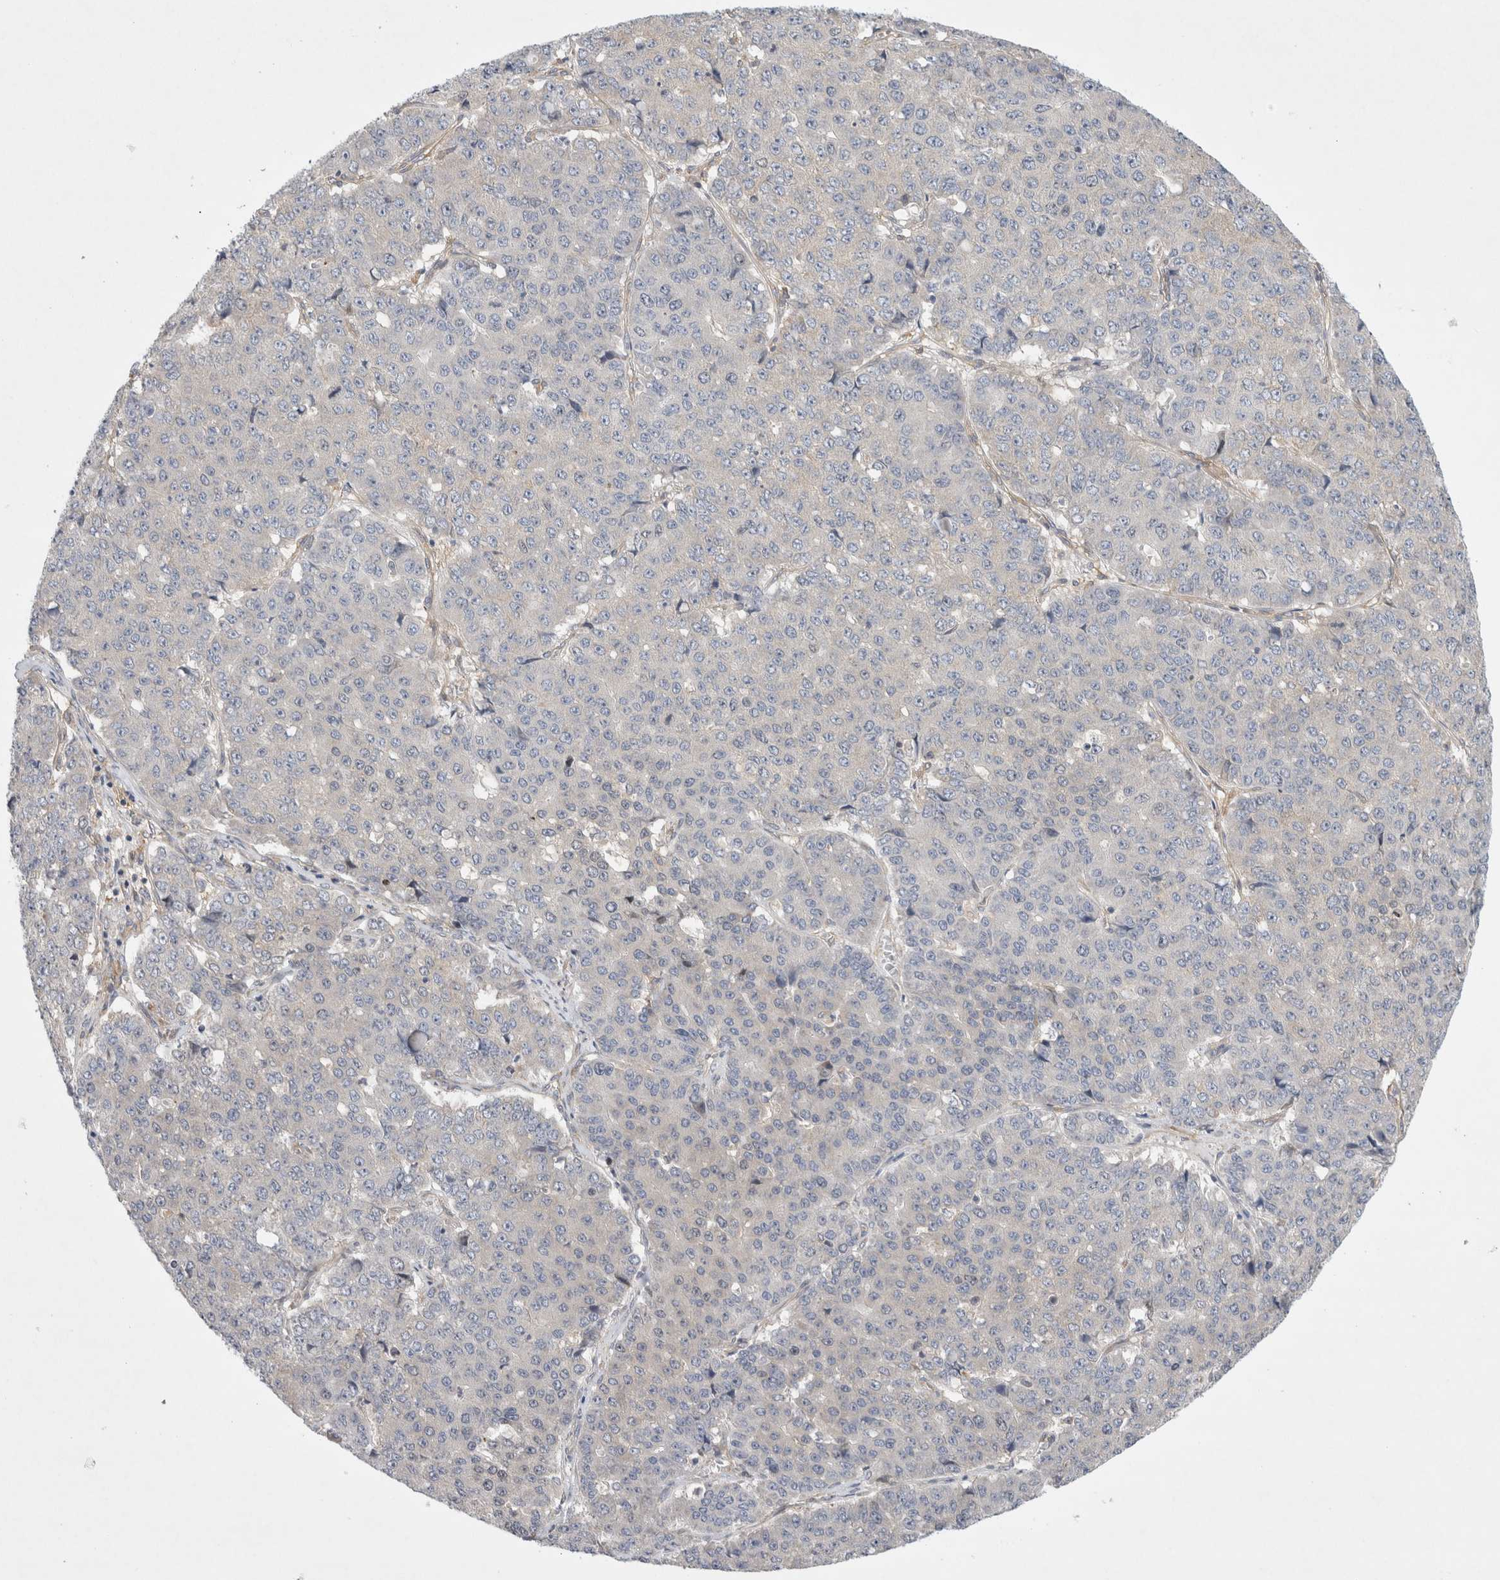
{"staining": {"intensity": "negative", "quantity": "none", "location": "none"}, "tissue": "pancreatic cancer", "cell_type": "Tumor cells", "image_type": "cancer", "snomed": [{"axis": "morphology", "description": "Adenocarcinoma, NOS"}, {"axis": "topography", "description": "Pancreas"}], "caption": "Photomicrograph shows no protein expression in tumor cells of adenocarcinoma (pancreatic) tissue. The staining was performed using DAB to visualize the protein expression in brown, while the nuclei were stained in blue with hematoxylin (Magnification: 20x).", "gene": "CDCA7L", "patient": {"sex": "male", "age": 50}}